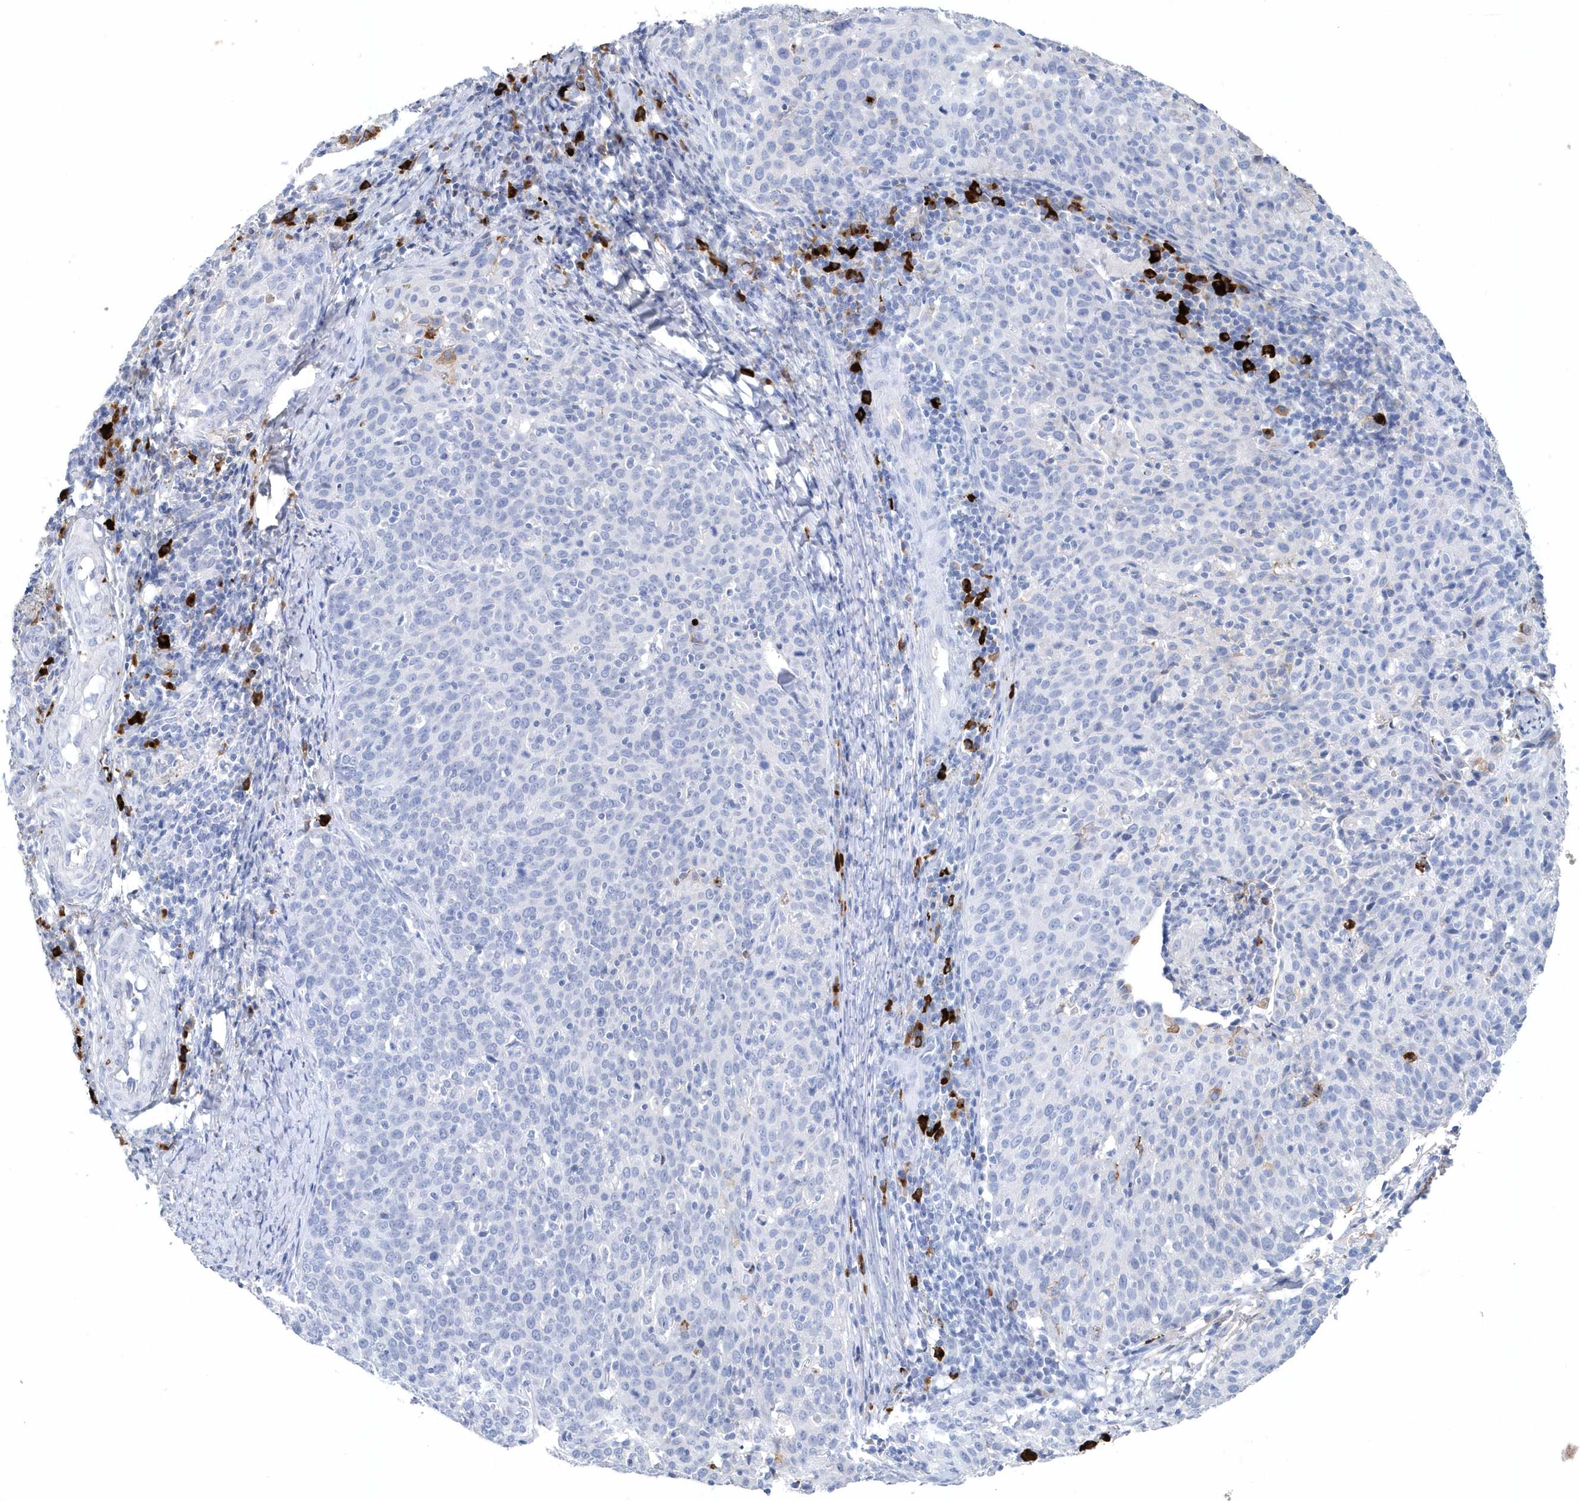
{"staining": {"intensity": "negative", "quantity": "none", "location": "none"}, "tissue": "cervical cancer", "cell_type": "Tumor cells", "image_type": "cancer", "snomed": [{"axis": "morphology", "description": "Squamous cell carcinoma, NOS"}, {"axis": "topography", "description": "Cervix"}], "caption": "The immunohistochemistry micrograph has no significant staining in tumor cells of cervical cancer (squamous cell carcinoma) tissue. (IHC, brightfield microscopy, high magnification).", "gene": "JCHAIN", "patient": {"sex": "female", "age": 38}}